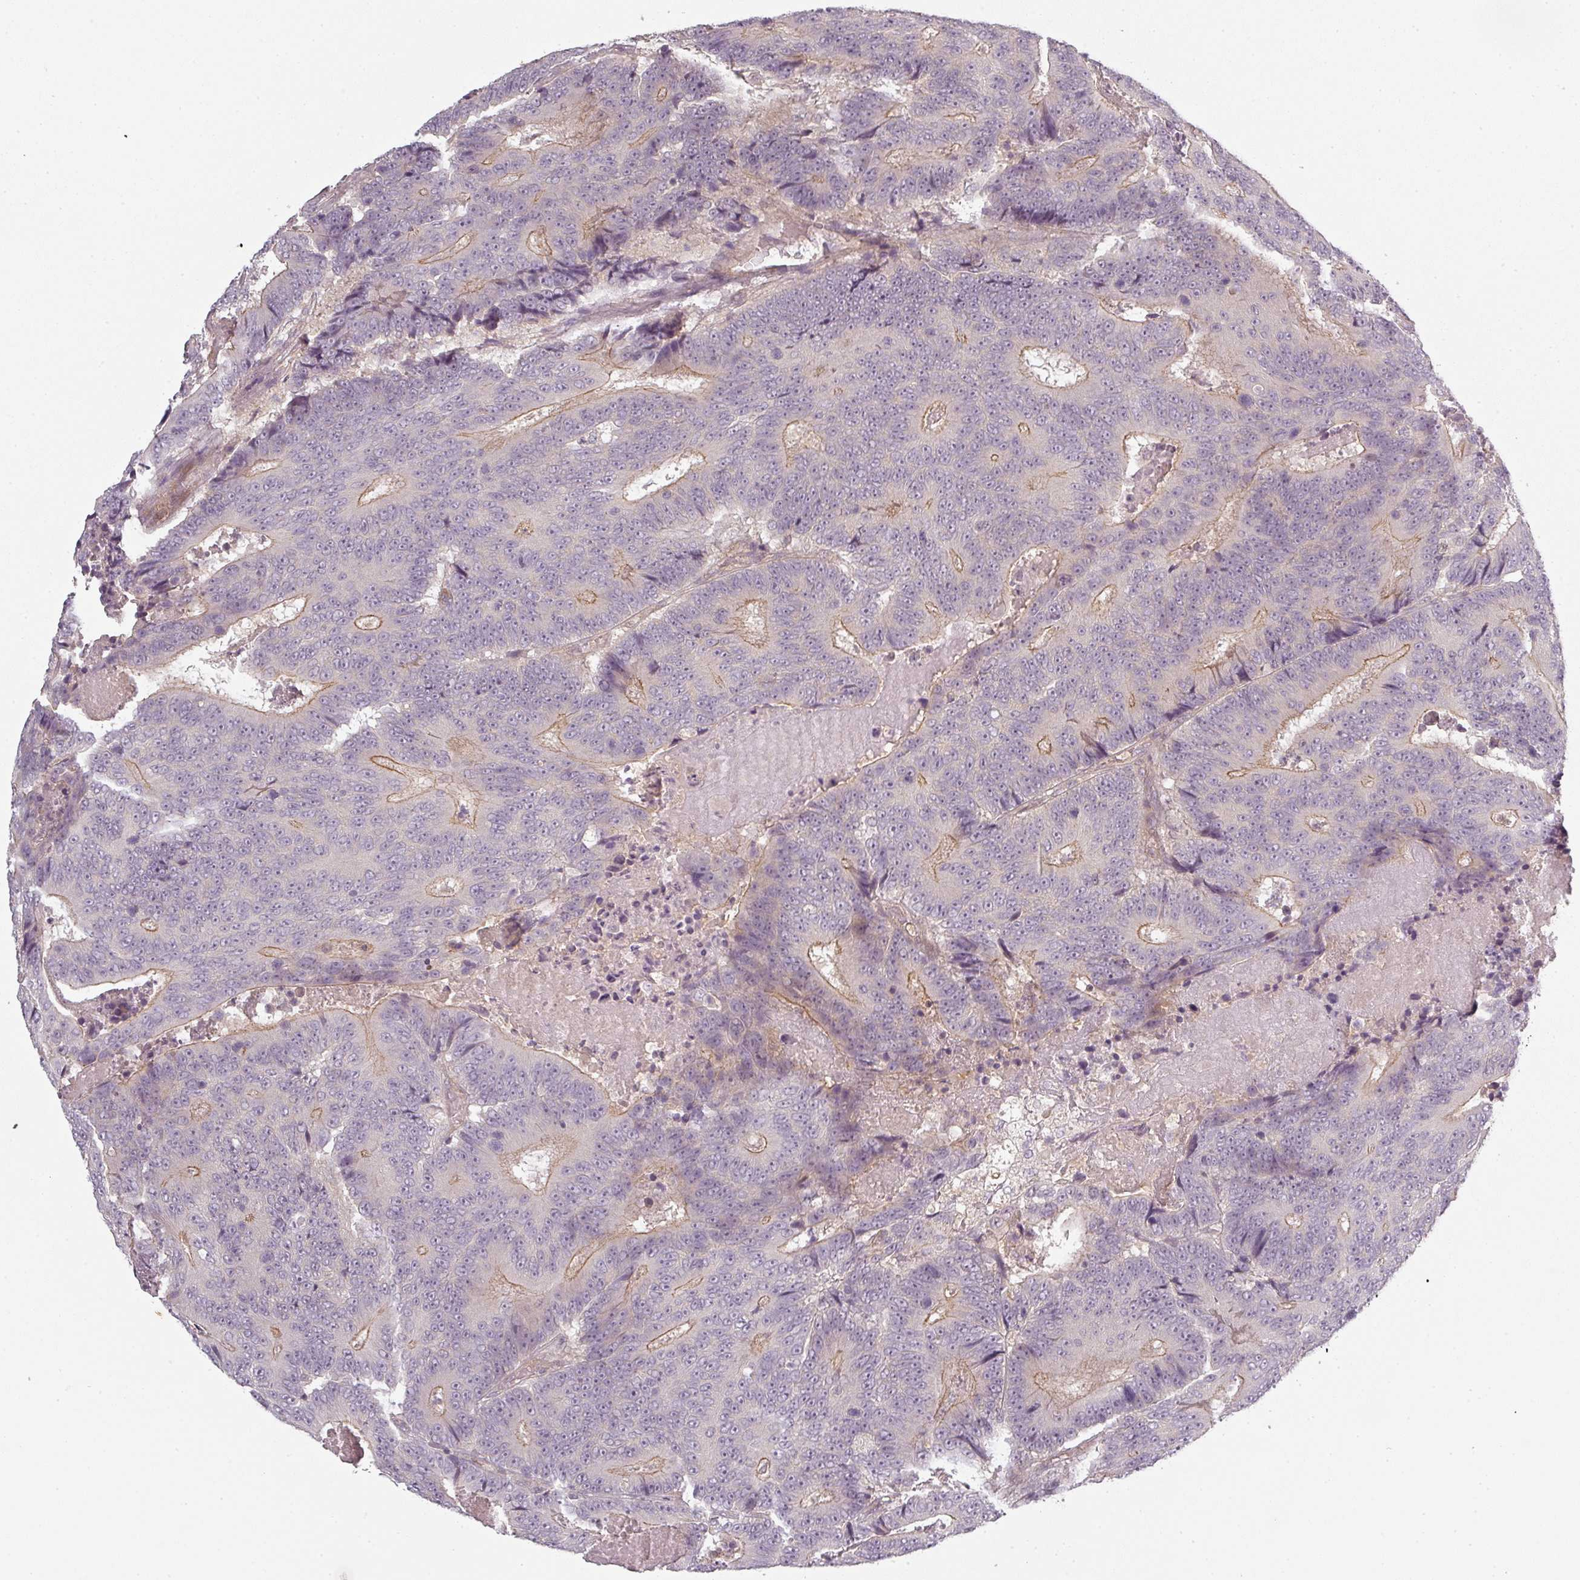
{"staining": {"intensity": "weak", "quantity": "25%-75%", "location": "cytoplasmic/membranous"}, "tissue": "colorectal cancer", "cell_type": "Tumor cells", "image_type": "cancer", "snomed": [{"axis": "morphology", "description": "Adenocarcinoma, NOS"}, {"axis": "topography", "description": "Colon"}], "caption": "Immunohistochemical staining of human adenocarcinoma (colorectal) reveals weak cytoplasmic/membranous protein expression in about 25%-75% of tumor cells. (DAB = brown stain, brightfield microscopy at high magnification).", "gene": "SLC16A9", "patient": {"sex": "male", "age": 83}}